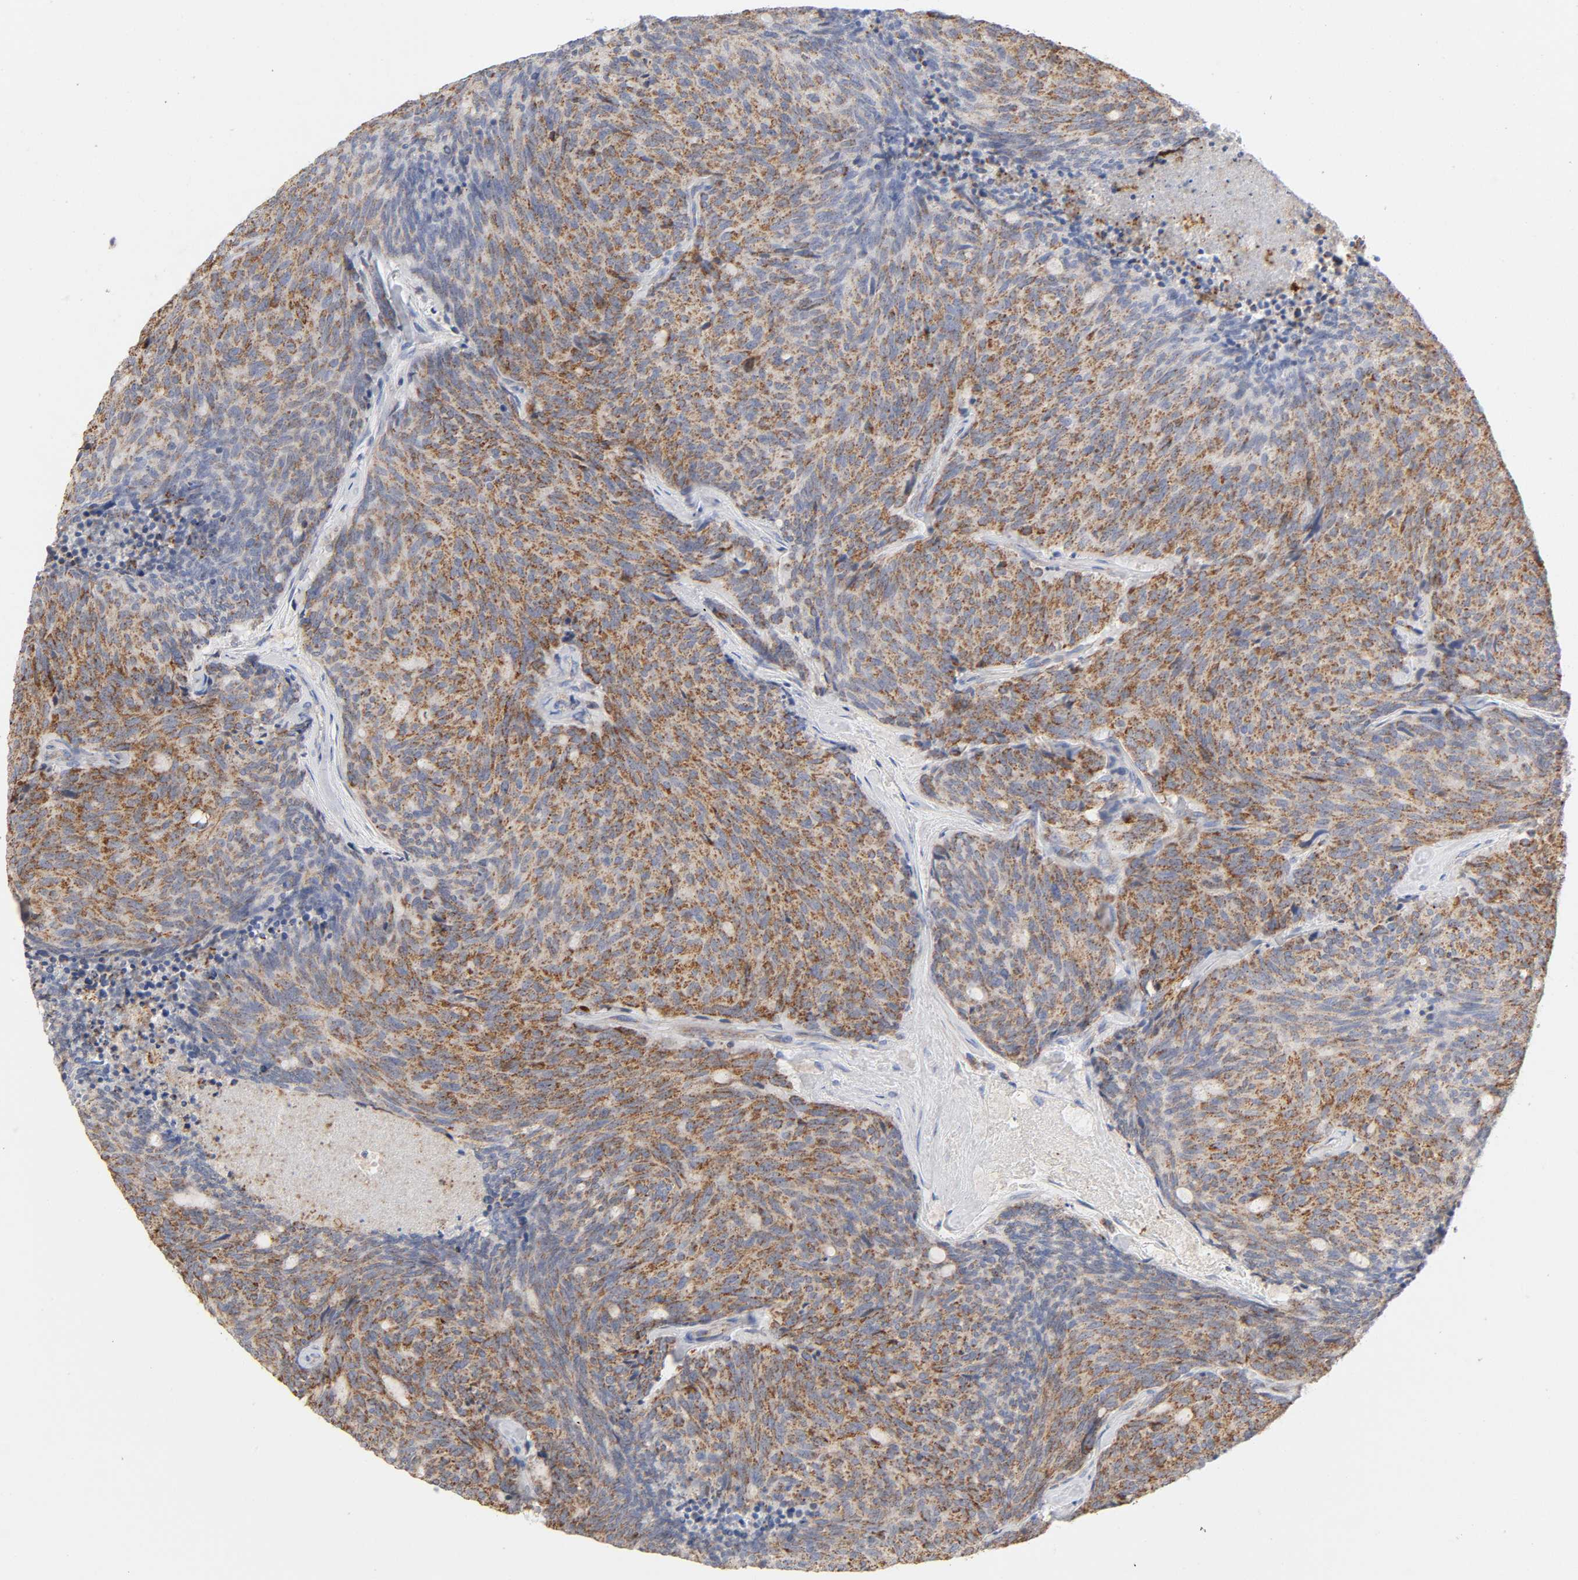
{"staining": {"intensity": "moderate", "quantity": ">75%", "location": "cytoplasmic/membranous"}, "tissue": "carcinoid", "cell_type": "Tumor cells", "image_type": "cancer", "snomed": [{"axis": "morphology", "description": "Carcinoid, malignant, NOS"}, {"axis": "topography", "description": "Pancreas"}], "caption": "An IHC histopathology image of neoplastic tissue is shown. Protein staining in brown labels moderate cytoplasmic/membranous positivity in carcinoid (malignant) within tumor cells.", "gene": "SYT16", "patient": {"sex": "female", "age": 54}}